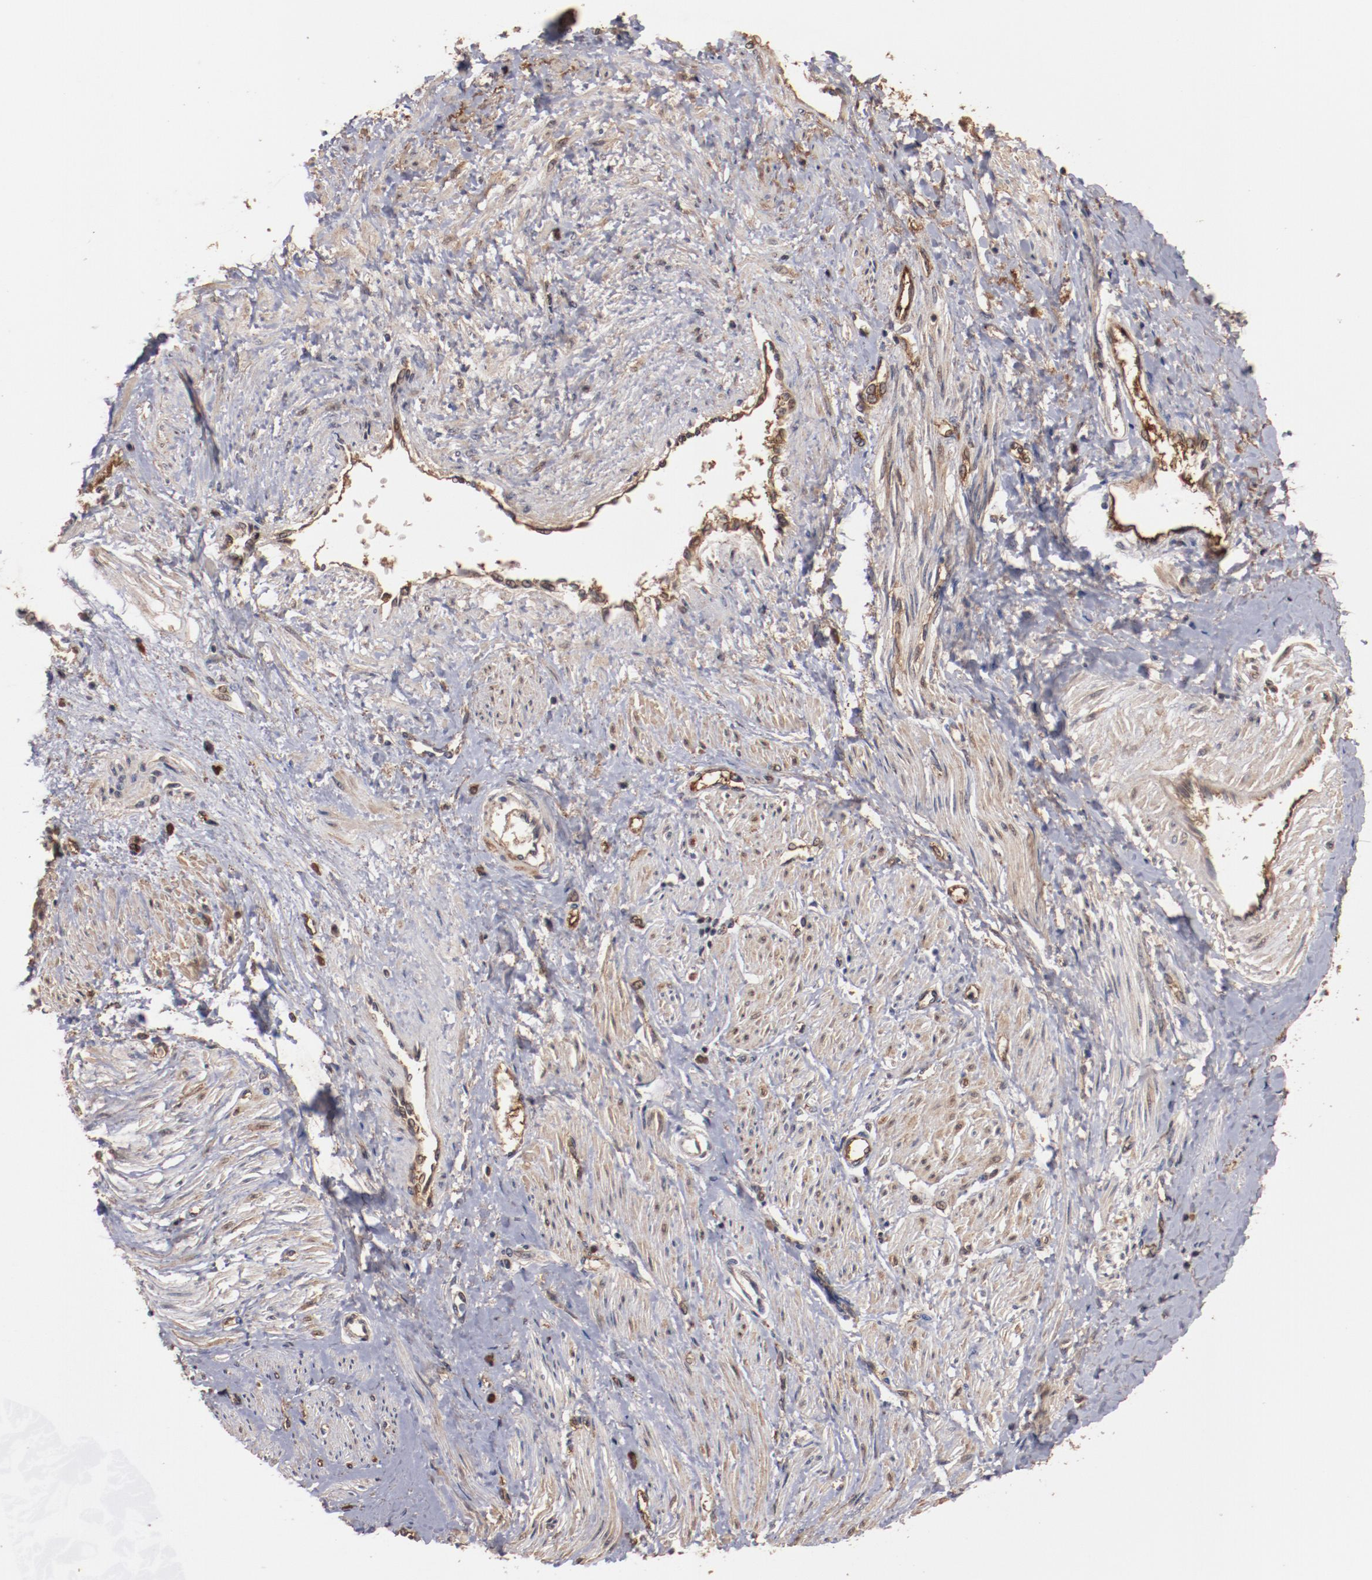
{"staining": {"intensity": "moderate", "quantity": ">75%", "location": "cytoplasmic/membranous"}, "tissue": "smooth muscle", "cell_type": "Smooth muscle cells", "image_type": "normal", "snomed": [{"axis": "morphology", "description": "Normal tissue, NOS"}, {"axis": "topography", "description": "Smooth muscle"}, {"axis": "topography", "description": "Uterus"}], "caption": "Smooth muscle stained with immunohistochemistry reveals moderate cytoplasmic/membranous expression in about >75% of smooth muscle cells. (DAB (3,3'-diaminobenzidine) IHC with brightfield microscopy, high magnification).", "gene": "TENM1", "patient": {"sex": "female", "age": 39}}